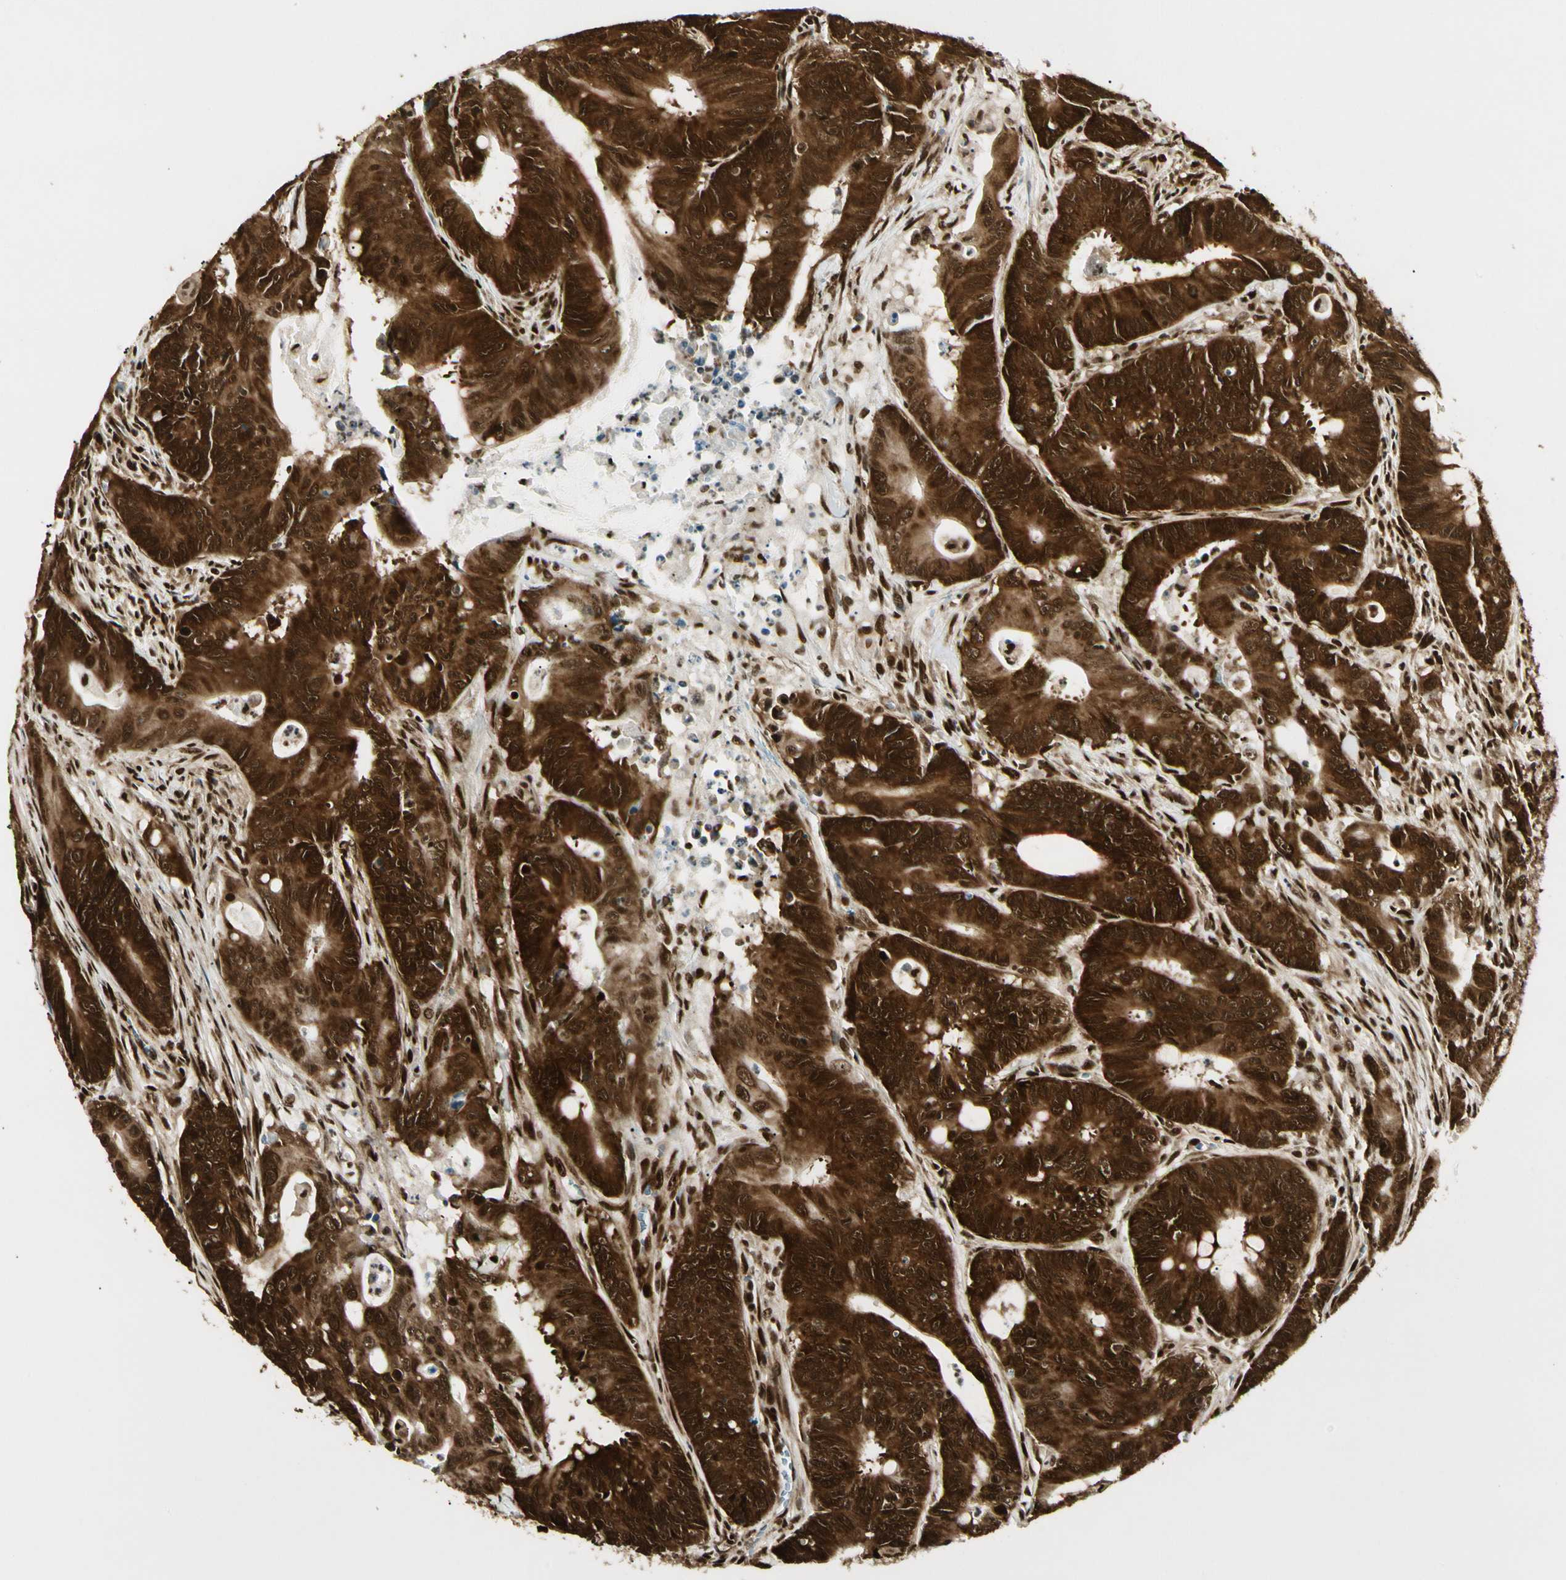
{"staining": {"intensity": "strong", "quantity": ">75%", "location": "cytoplasmic/membranous,nuclear"}, "tissue": "colorectal cancer", "cell_type": "Tumor cells", "image_type": "cancer", "snomed": [{"axis": "morphology", "description": "Adenocarcinoma, NOS"}, {"axis": "topography", "description": "Colon"}], "caption": "A brown stain shows strong cytoplasmic/membranous and nuclear positivity of a protein in adenocarcinoma (colorectal) tumor cells.", "gene": "FUS", "patient": {"sex": "male", "age": 45}}